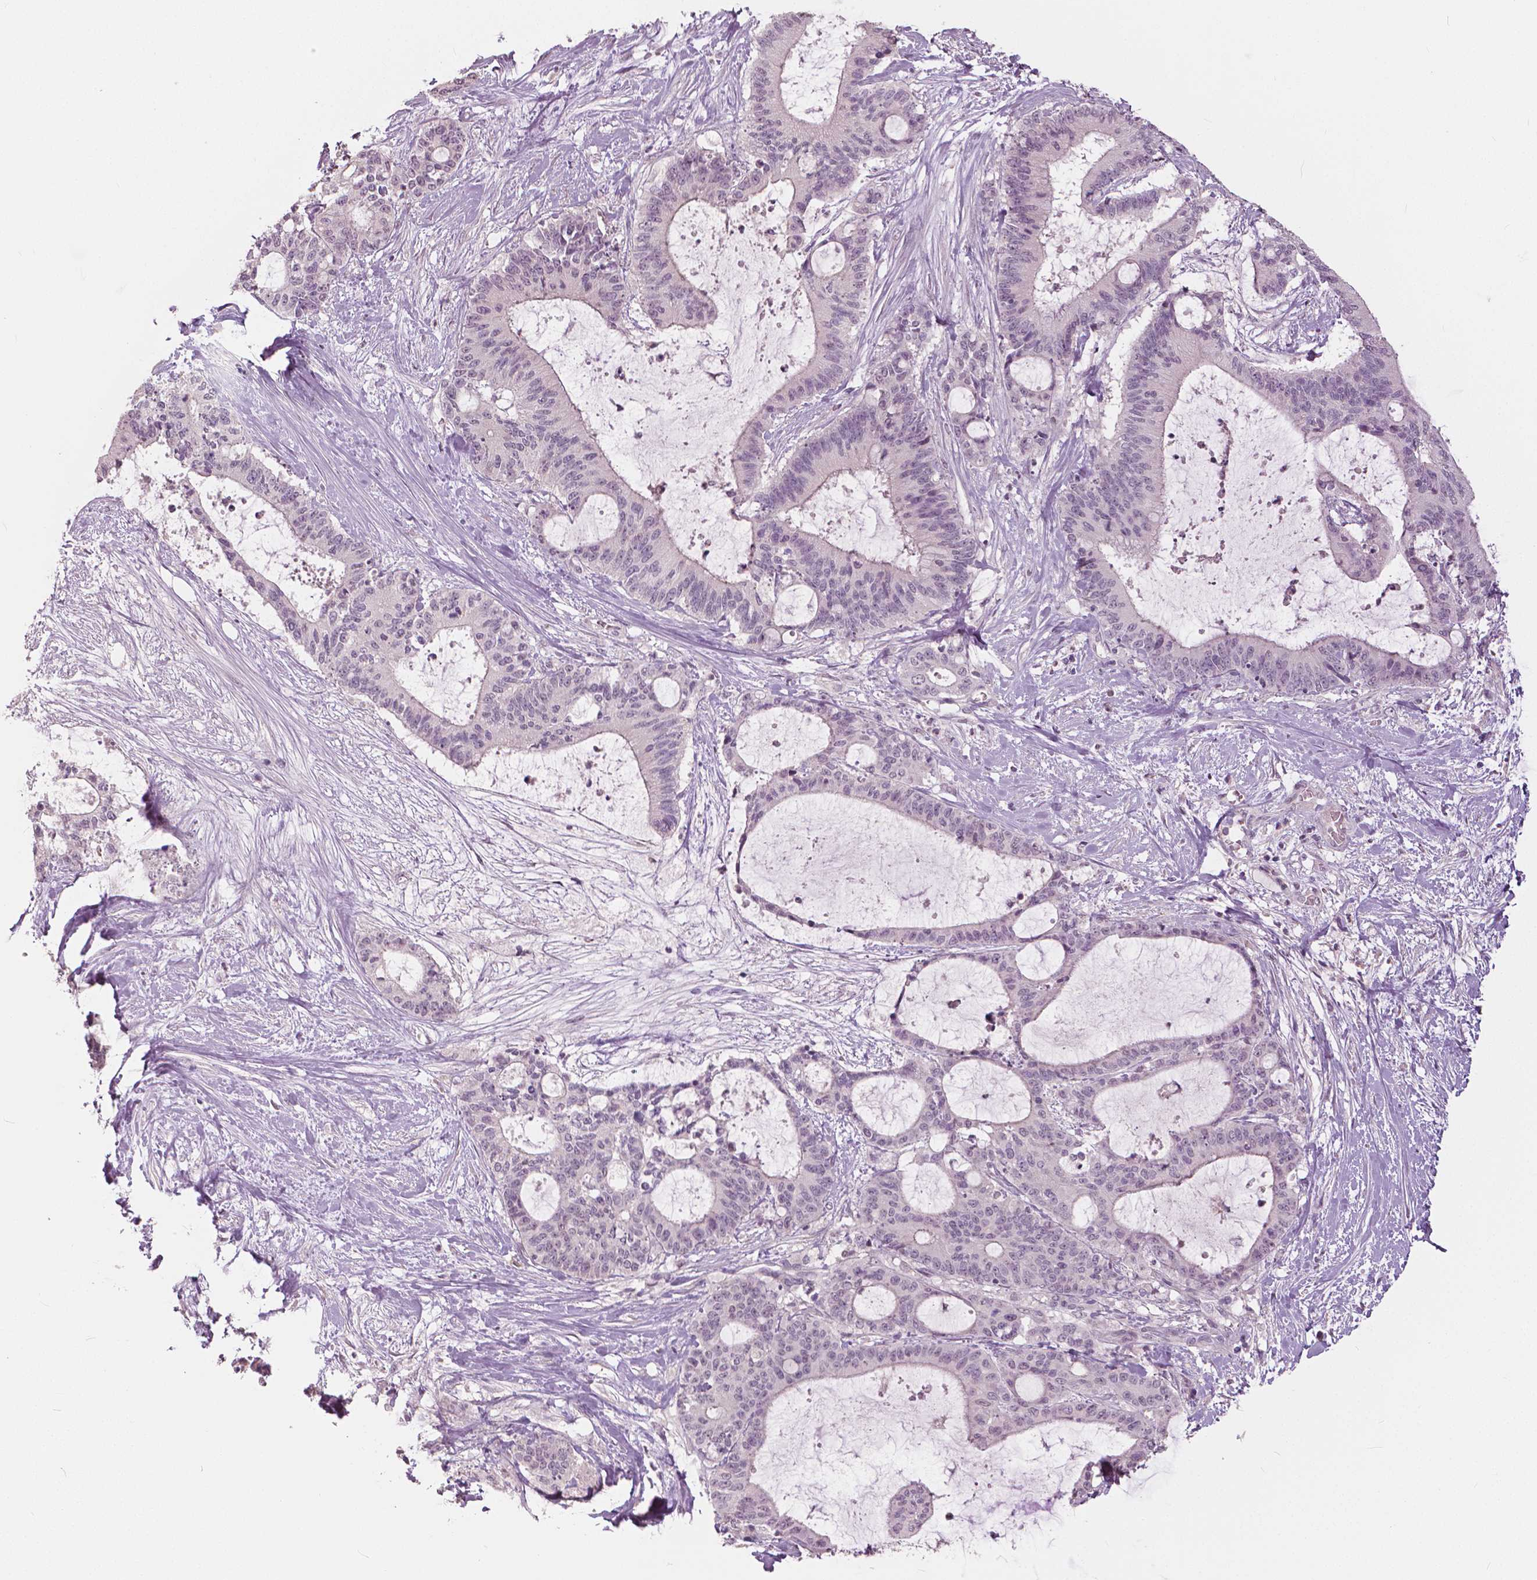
{"staining": {"intensity": "negative", "quantity": "none", "location": "none"}, "tissue": "liver cancer", "cell_type": "Tumor cells", "image_type": "cancer", "snomed": [{"axis": "morphology", "description": "Cholangiocarcinoma"}, {"axis": "topography", "description": "Liver"}], "caption": "Immunohistochemistry (IHC) micrograph of human liver cholangiocarcinoma stained for a protein (brown), which displays no staining in tumor cells.", "gene": "NANOG", "patient": {"sex": "female", "age": 73}}